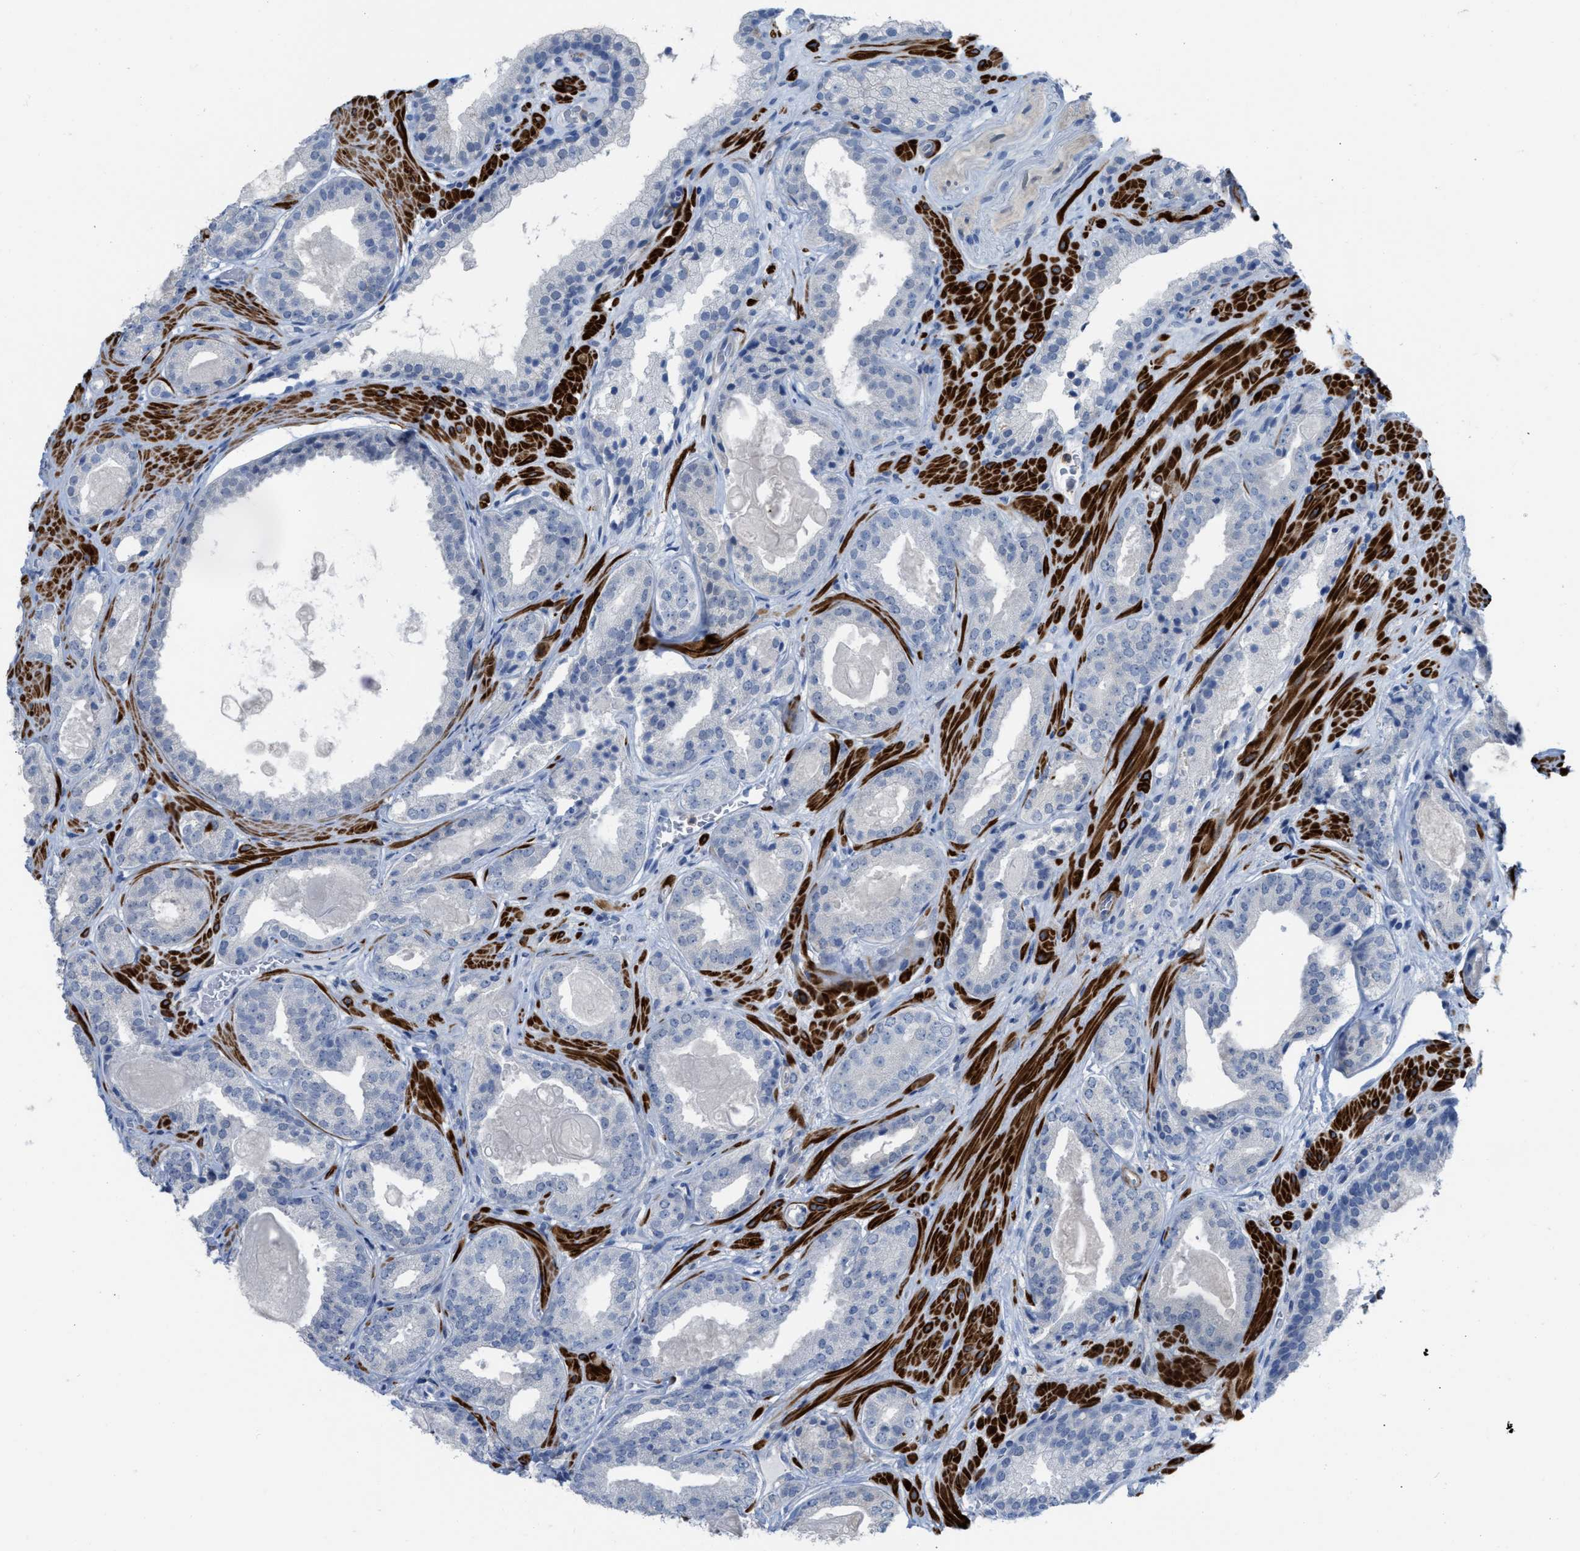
{"staining": {"intensity": "negative", "quantity": "none", "location": "none"}, "tissue": "prostate cancer", "cell_type": "Tumor cells", "image_type": "cancer", "snomed": [{"axis": "morphology", "description": "Adenocarcinoma, Low grade"}, {"axis": "topography", "description": "Prostate"}], "caption": "Immunohistochemistry histopathology image of neoplastic tissue: human prostate cancer (low-grade adenocarcinoma) stained with DAB (3,3'-diaminobenzidine) displays no significant protein staining in tumor cells.", "gene": "PRMT2", "patient": {"sex": "male", "age": 71}}